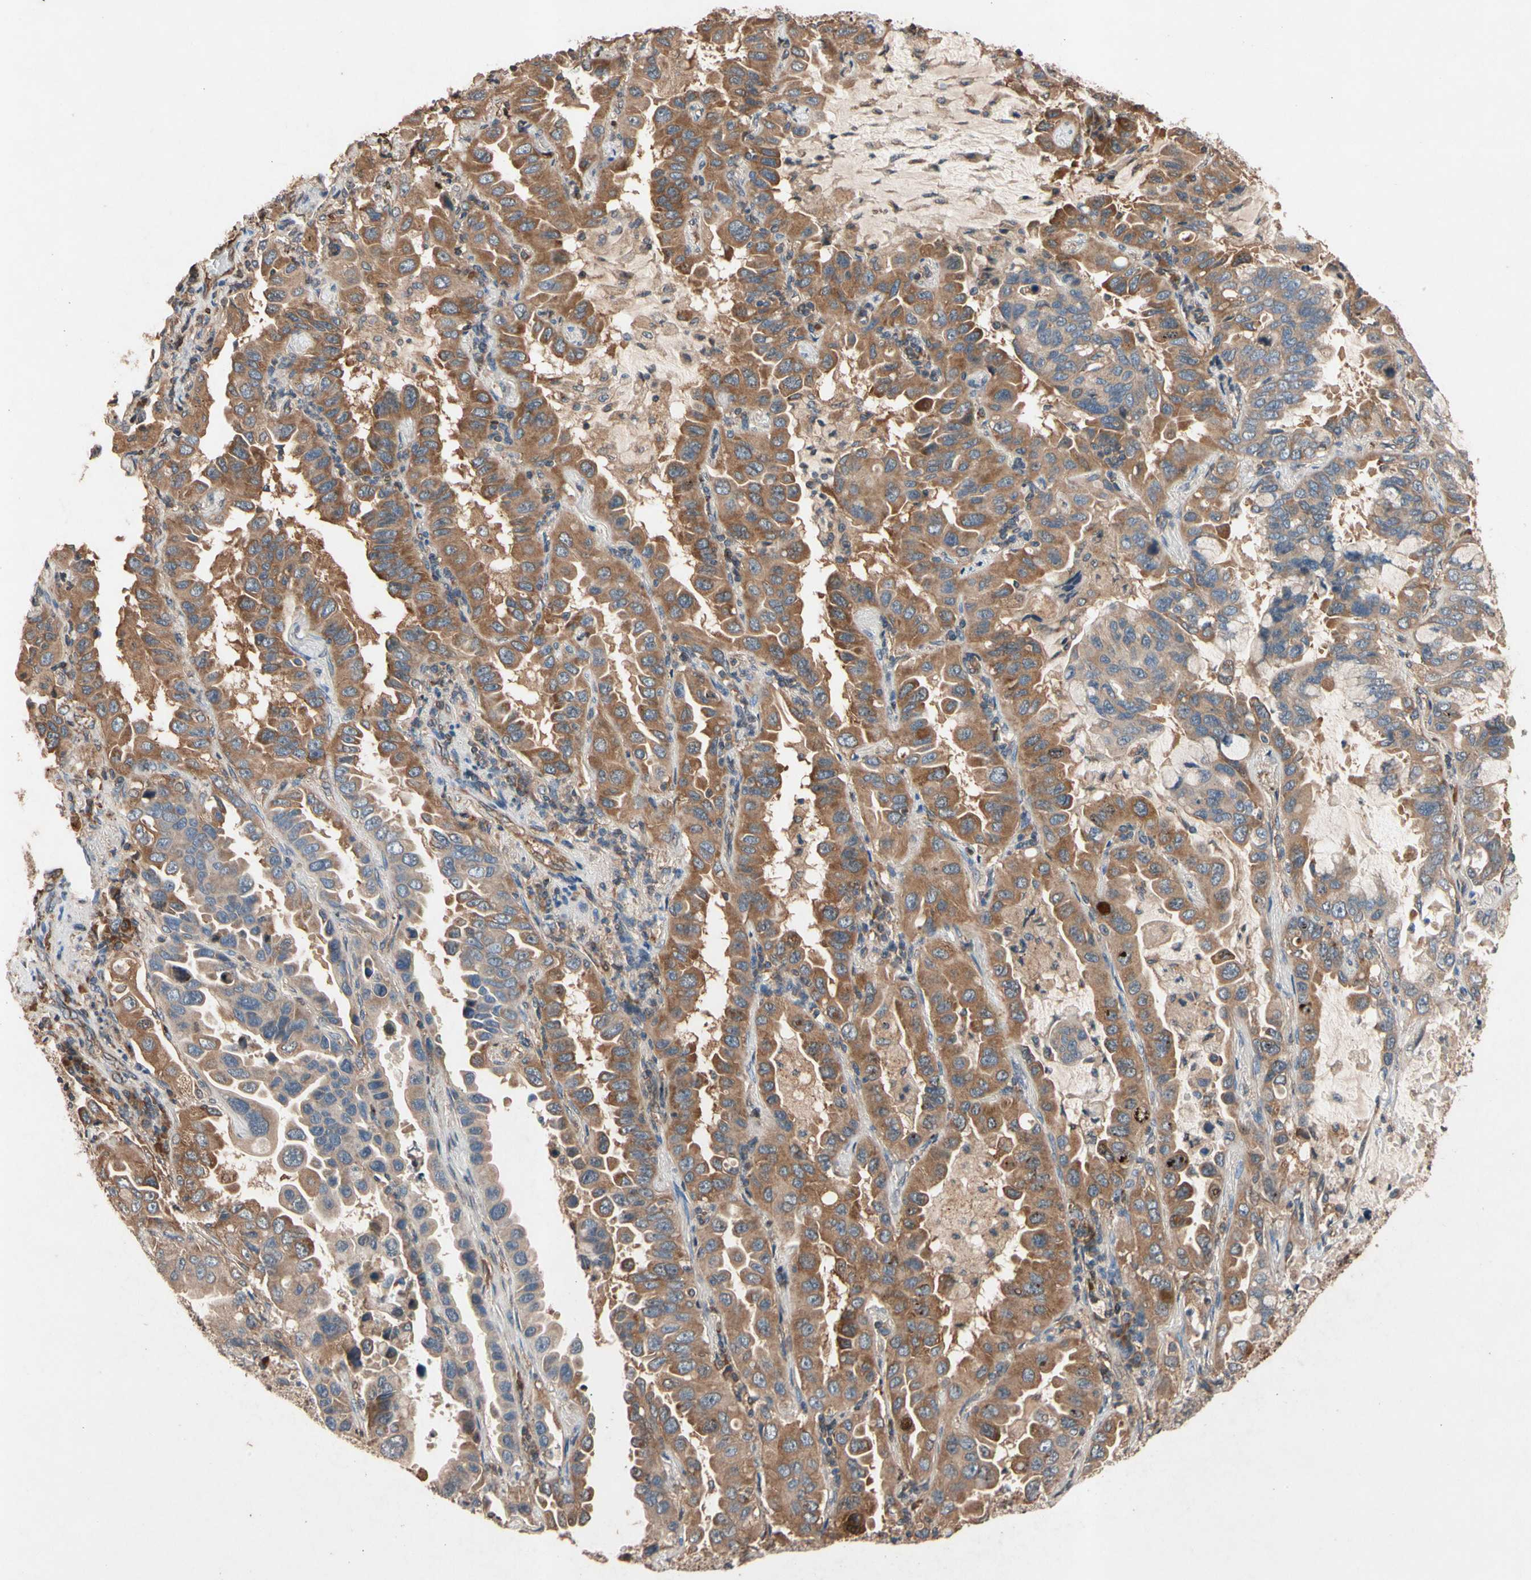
{"staining": {"intensity": "moderate", "quantity": ">75%", "location": "cytoplasmic/membranous"}, "tissue": "lung cancer", "cell_type": "Tumor cells", "image_type": "cancer", "snomed": [{"axis": "morphology", "description": "Adenocarcinoma, NOS"}, {"axis": "topography", "description": "Lung"}], "caption": "Lung cancer (adenocarcinoma) stained with immunohistochemistry demonstrates moderate cytoplasmic/membranous staining in approximately >75% of tumor cells.", "gene": "PRDX4", "patient": {"sex": "male", "age": 64}}